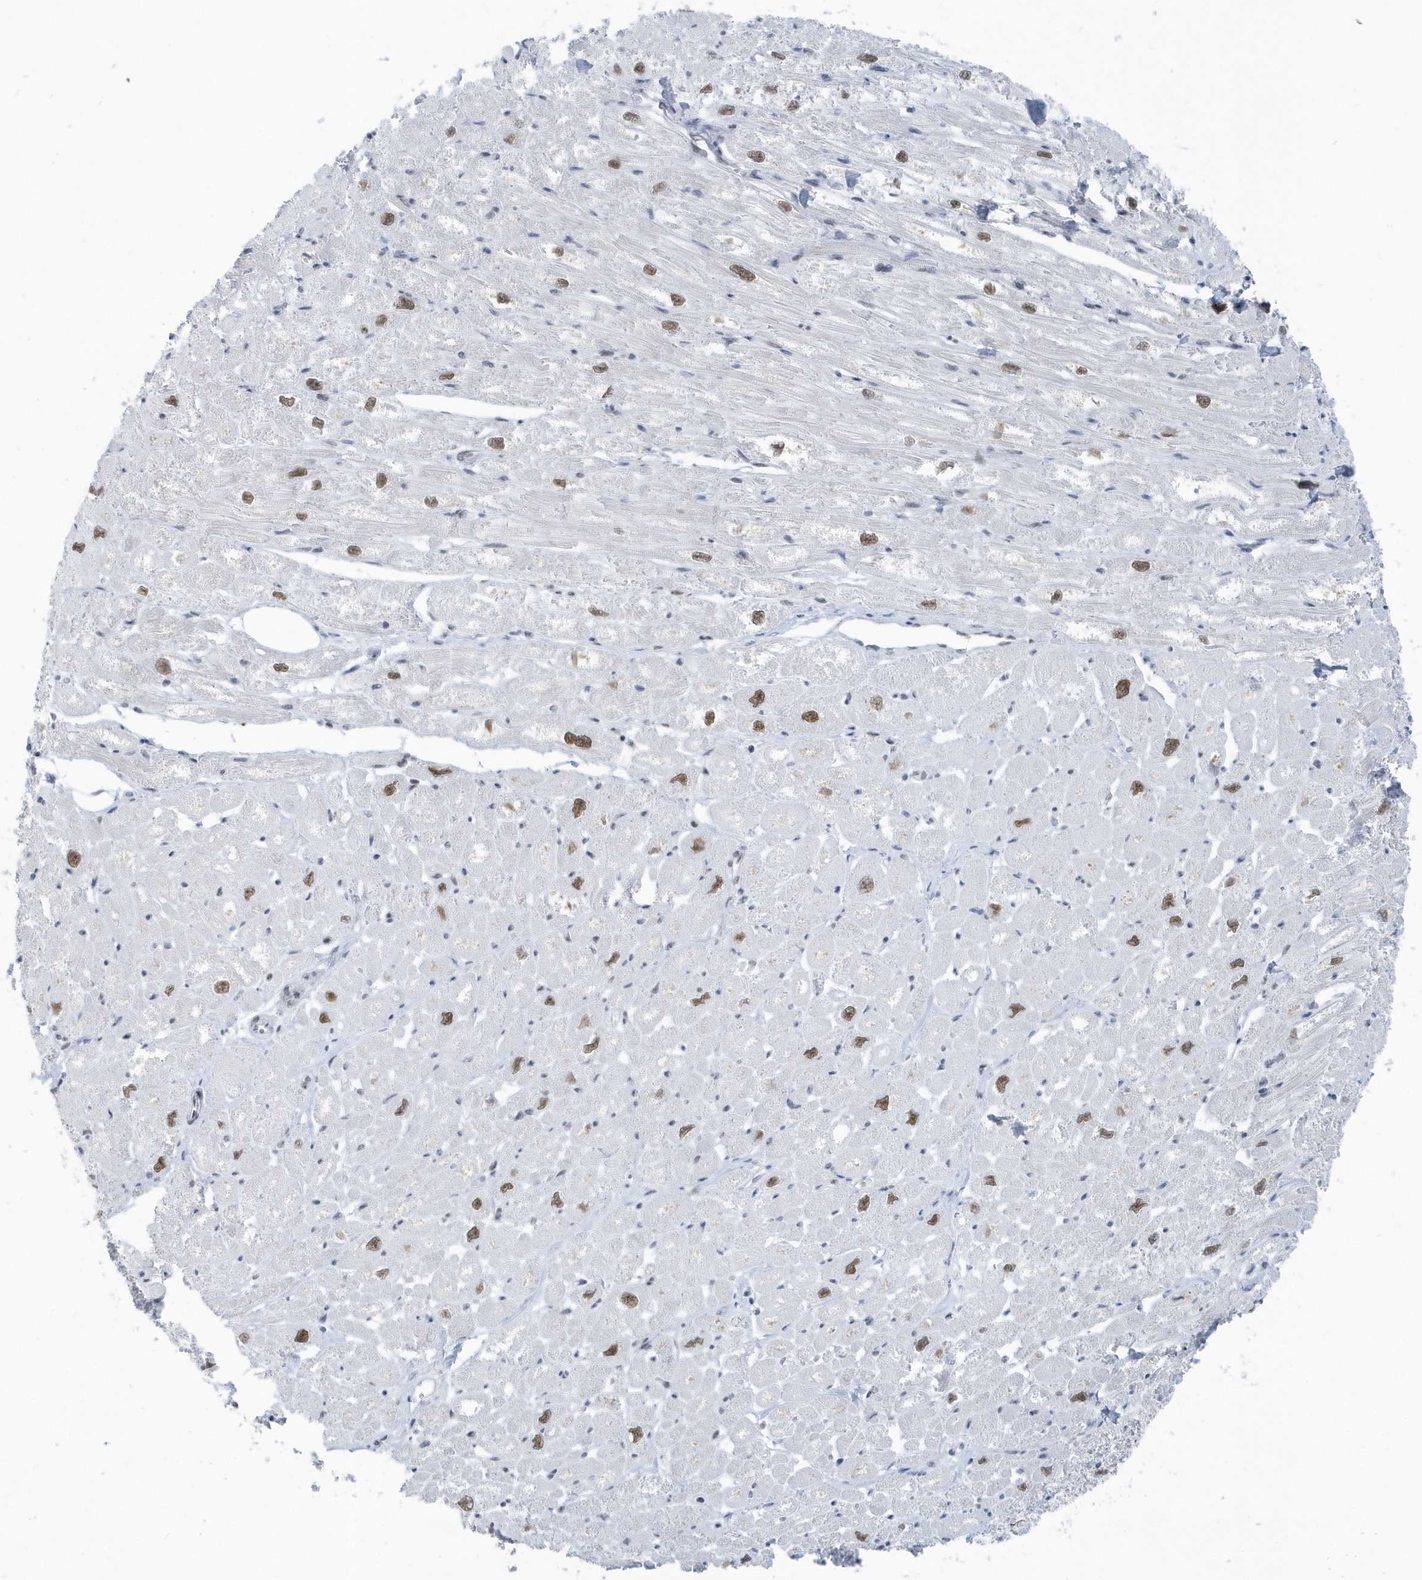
{"staining": {"intensity": "moderate", "quantity": "<25%", "location": "nuclear"}, "tissue": "heart muscle", "cell_type": "Cardiomyocytes", "image_type": "normal", "snomed": [{"axis": "morphology", "description": "Normal tissue, NOS"}, {"axis": "topography", "description": "Heart"}], "caption": "High-magnification brightfield microscopy of unremarkable heart muscle stained with DAB (brown) and counterstained with hematoxylin (blue). cardiomyocytes exhibit moderate nuclear positivity is present in approximately<25% of cells.", "gene": "FIP1L1", "patient": {"sex": "male", "age": 50}}